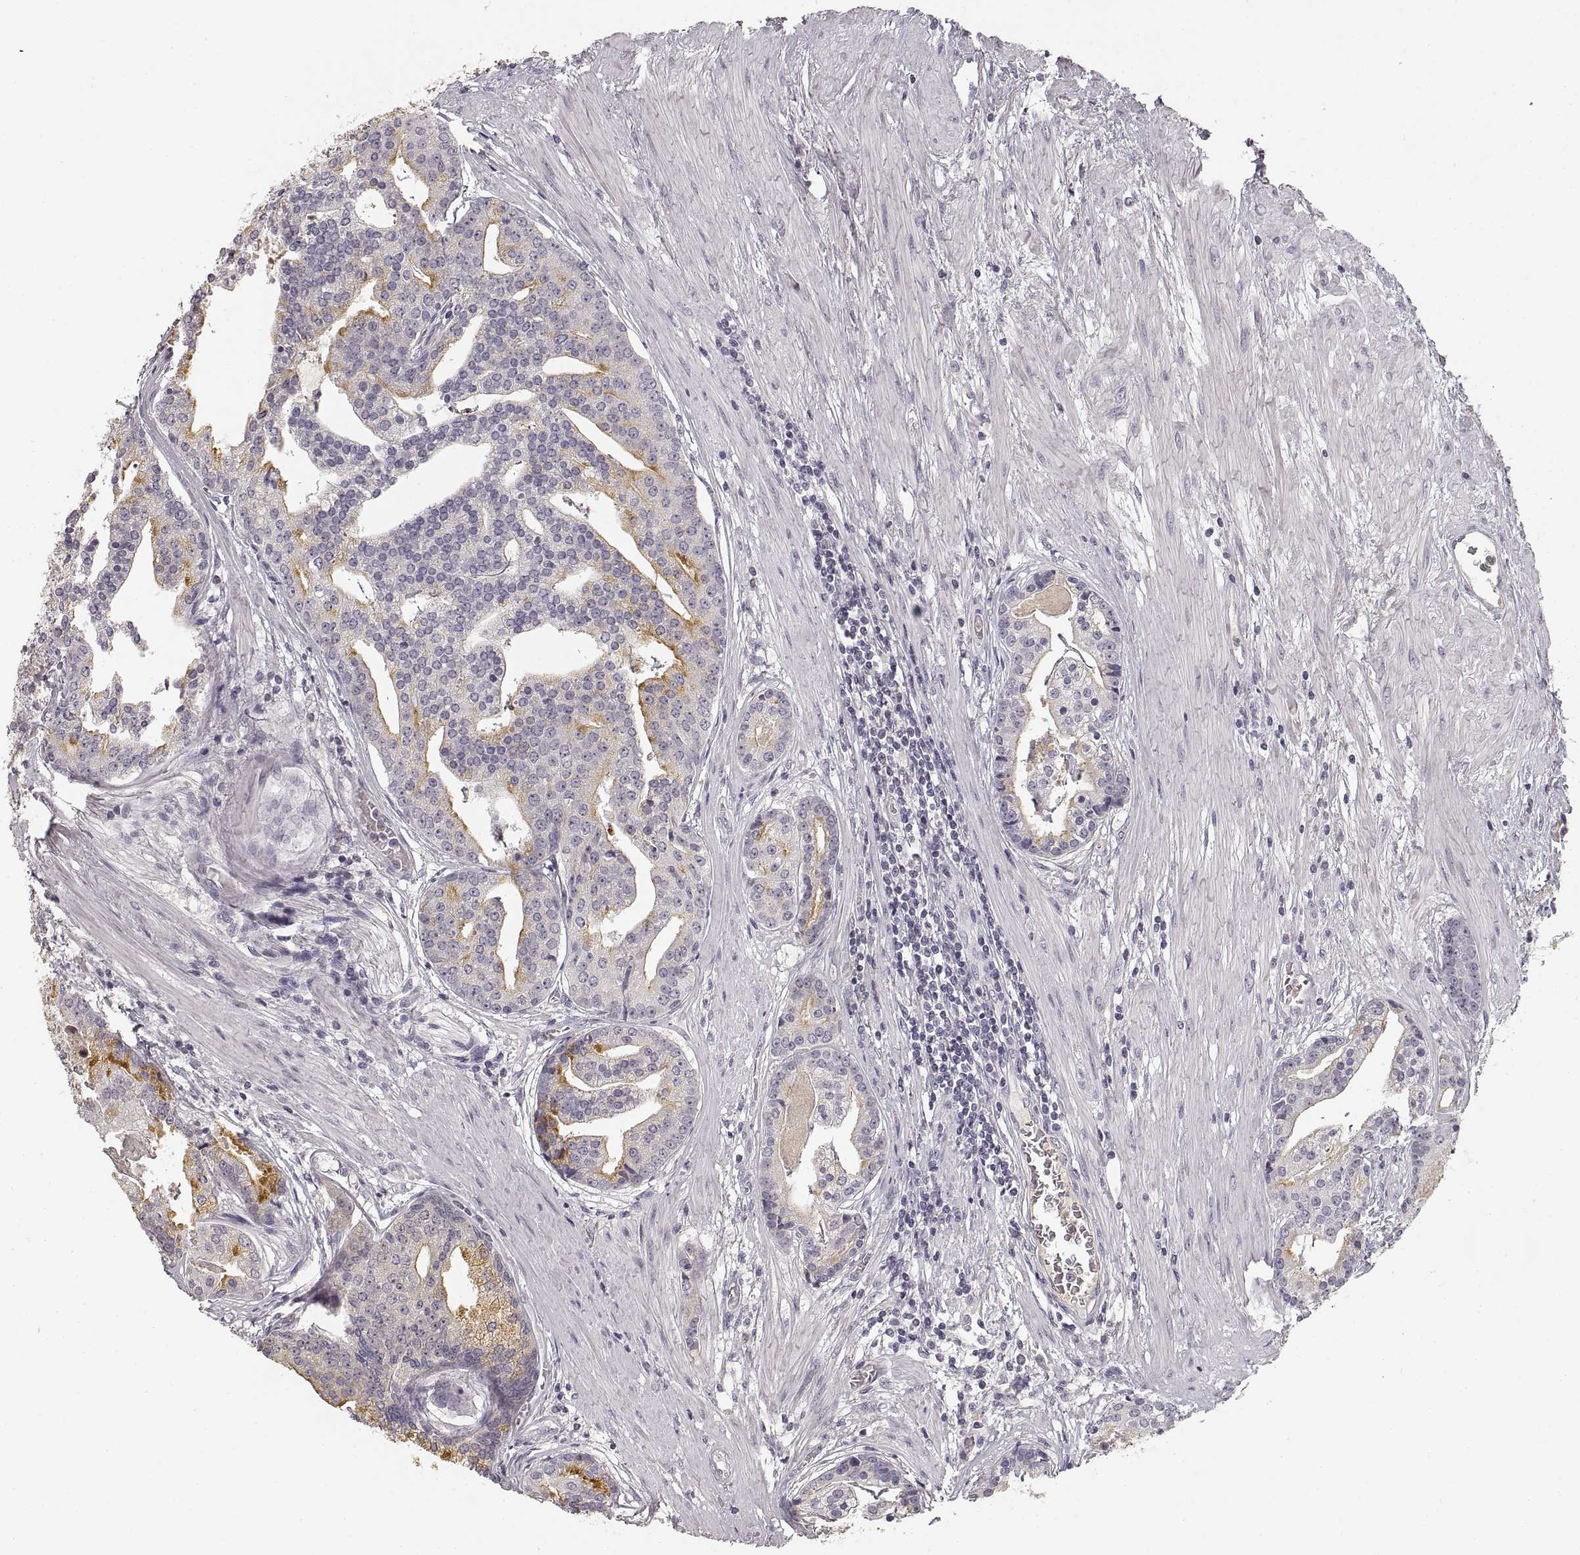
{"staining": {"intensity": "strong", "quantity": "<25%", "location": "cytoplasmic/membranous"}, "tissue": "prostate cancer", "cell_type": "Tumor cells", "image_type": "cancer", "snomed": [{"axis": "morphology", "description": "Adenocarcinoma, NOS"}, {"axis": "topography", "description": "Prostate and seminal vesicle, NOS"}, {"axis": "topography", "description": "Prostate"}], "caption": "Prostate cancer tissue reveals strong cytoplasmic/membranous positivity in approximately <25% of tumor cells, visualized by immunohistochemistry. The staining was performed using DAB (3,3'-diaminobenzidine), with brown indicating positive protein expression. Nuclei are stained blue with hematoxylin.", "gene": "RUNDC3A", "patient": {"sex": "male", "age": 44}}